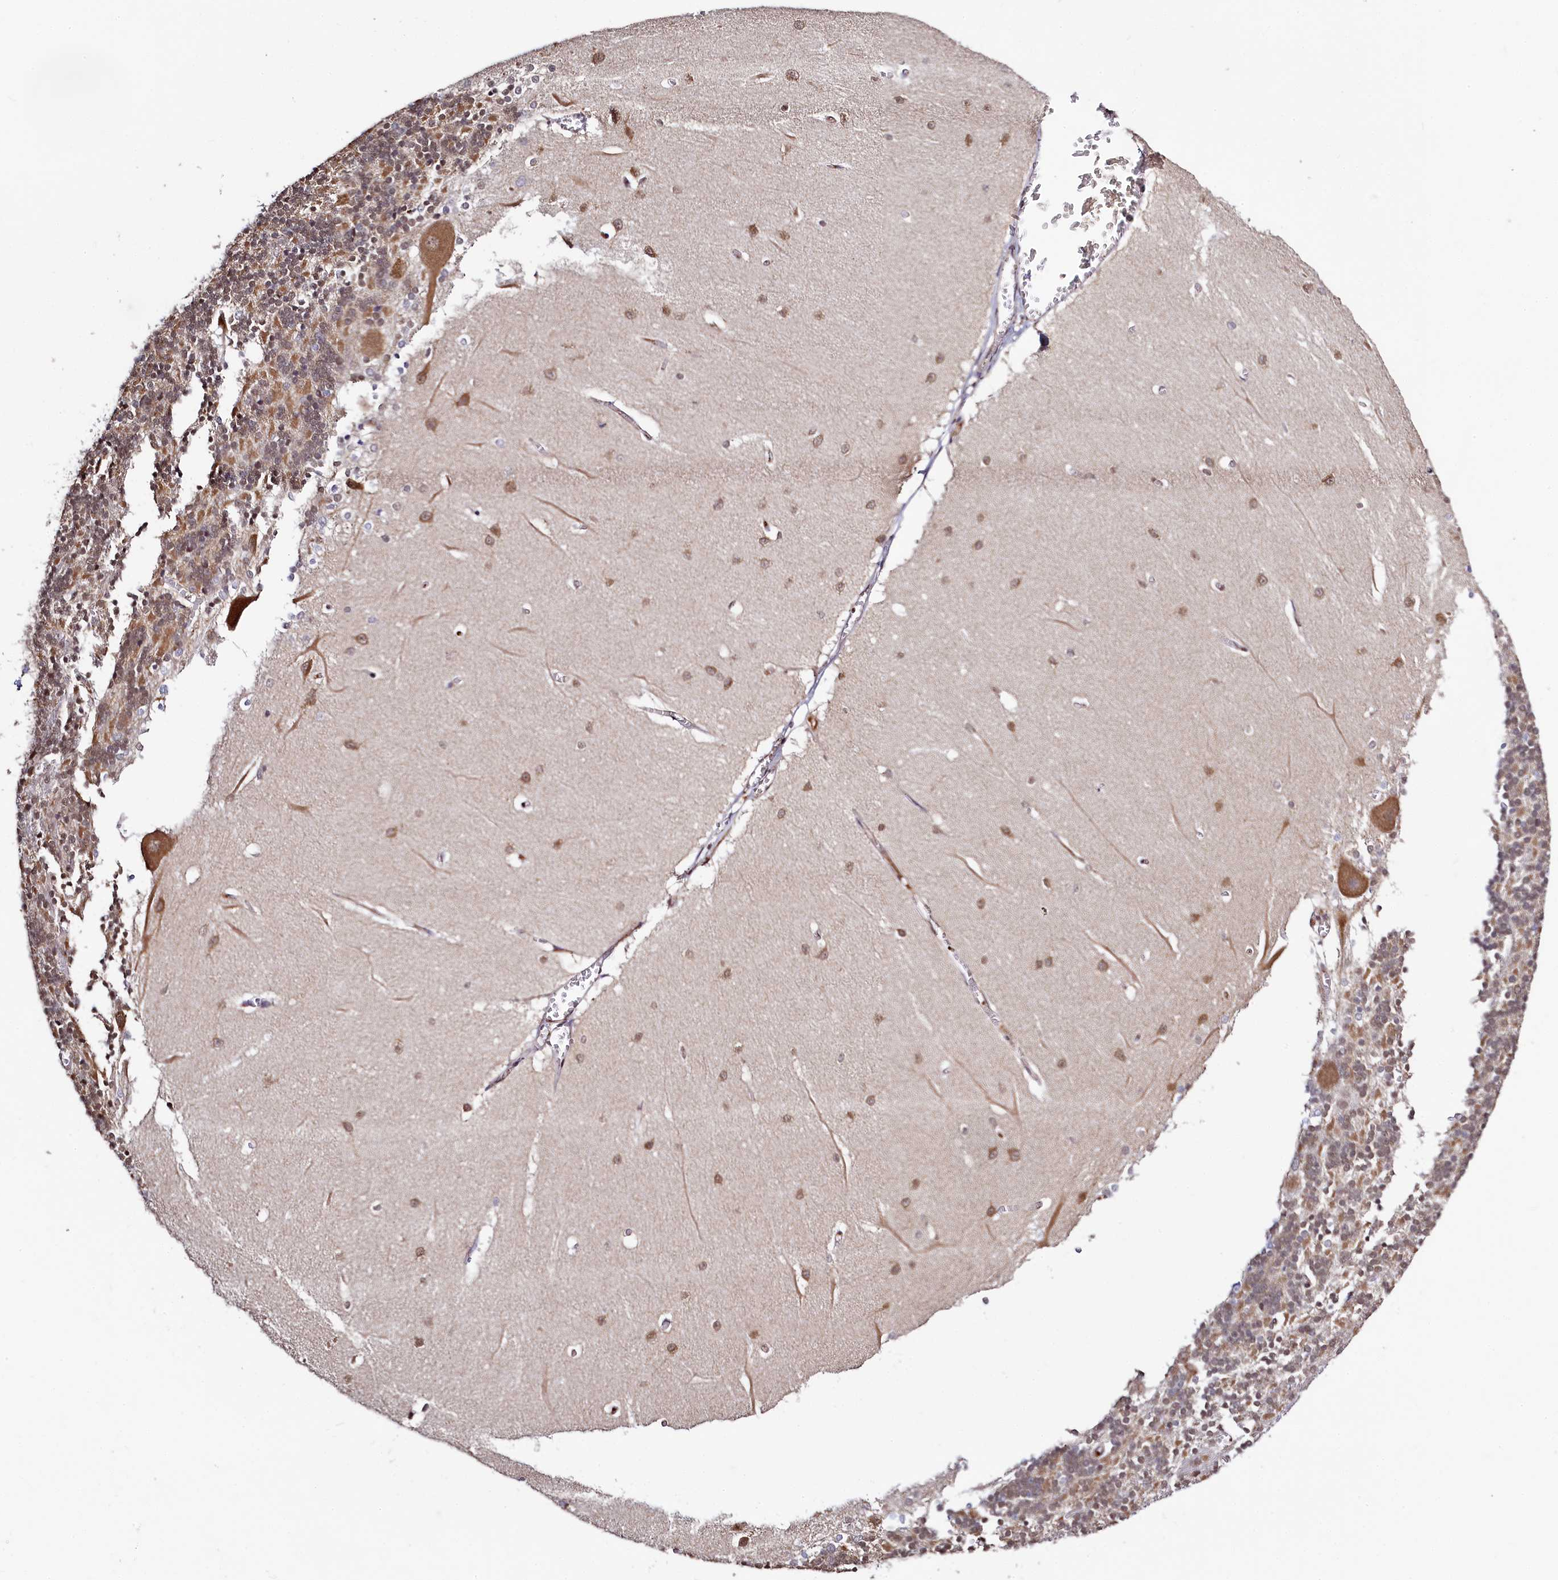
{"staining": {"intensity": "weak", "quantity": "25%-75%", "location": "cytoplasmic/membranous"}, "tissue": "cerebellum", "cell_type": "Cells in granular layer", "image_type": "normal", "snomed": [{"axis": "morphology", "description": "Normal tissue, NOS"}, {"axis": "topography", "description": "Cerebellum"}], "caption": "Immunohistochemical staining of normal human cerebellum exhibits low levels of weak cytoplasmic/membranous expression in about 25%-75% of cells in granular layer. The staining was performed using DAB, with brown indicating positive protein expression. Nuclei are stained blue with hematoxylin.", "gene": "SEC24C", "patient": {"sex": "male", "age": 37}}